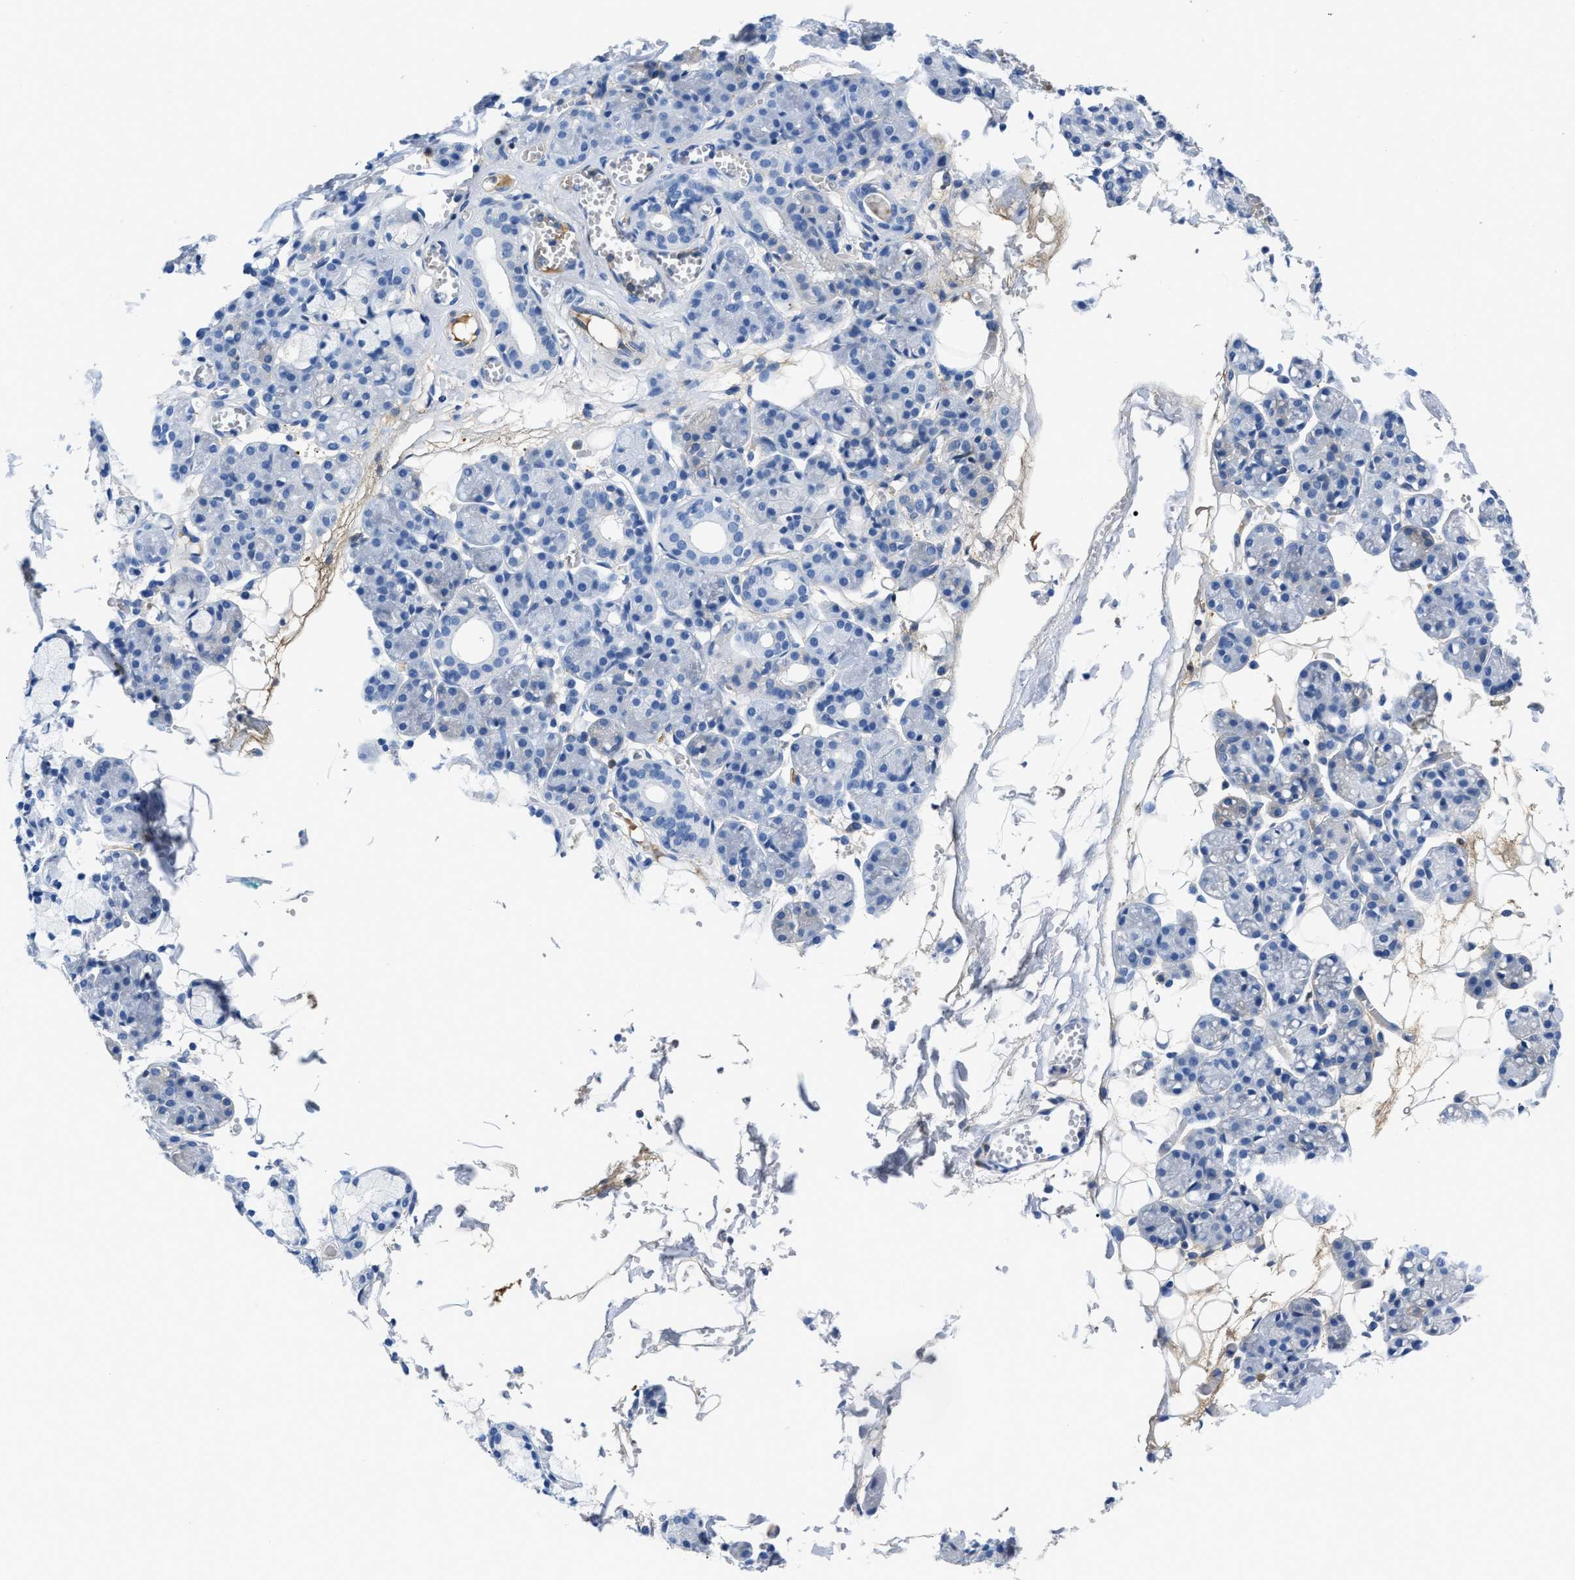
{"staining": {"intensity": "weak", "quantity": "<25%", "location": "cytoplasmic/membranous"}, "tissue": "salivary gland", "cell_type": "Glandular cells", "image_type": "normal", "snomed": [{"axis": "morphology", "description": "Normal tissue, NOS"}, {"axis": "topography", "description": "Salivary gland"}], "caption": "Immunohistochemistry (IHC) histopathology image of unremarkable salivary gland: salivary gland stained with DAB exhibits no significant protein expression in glandular cells. (Immunohistochemistry, brightfield microscopy, high magnification).", "gene": "GC", "patient": {"sex": "male", "age": 63}}